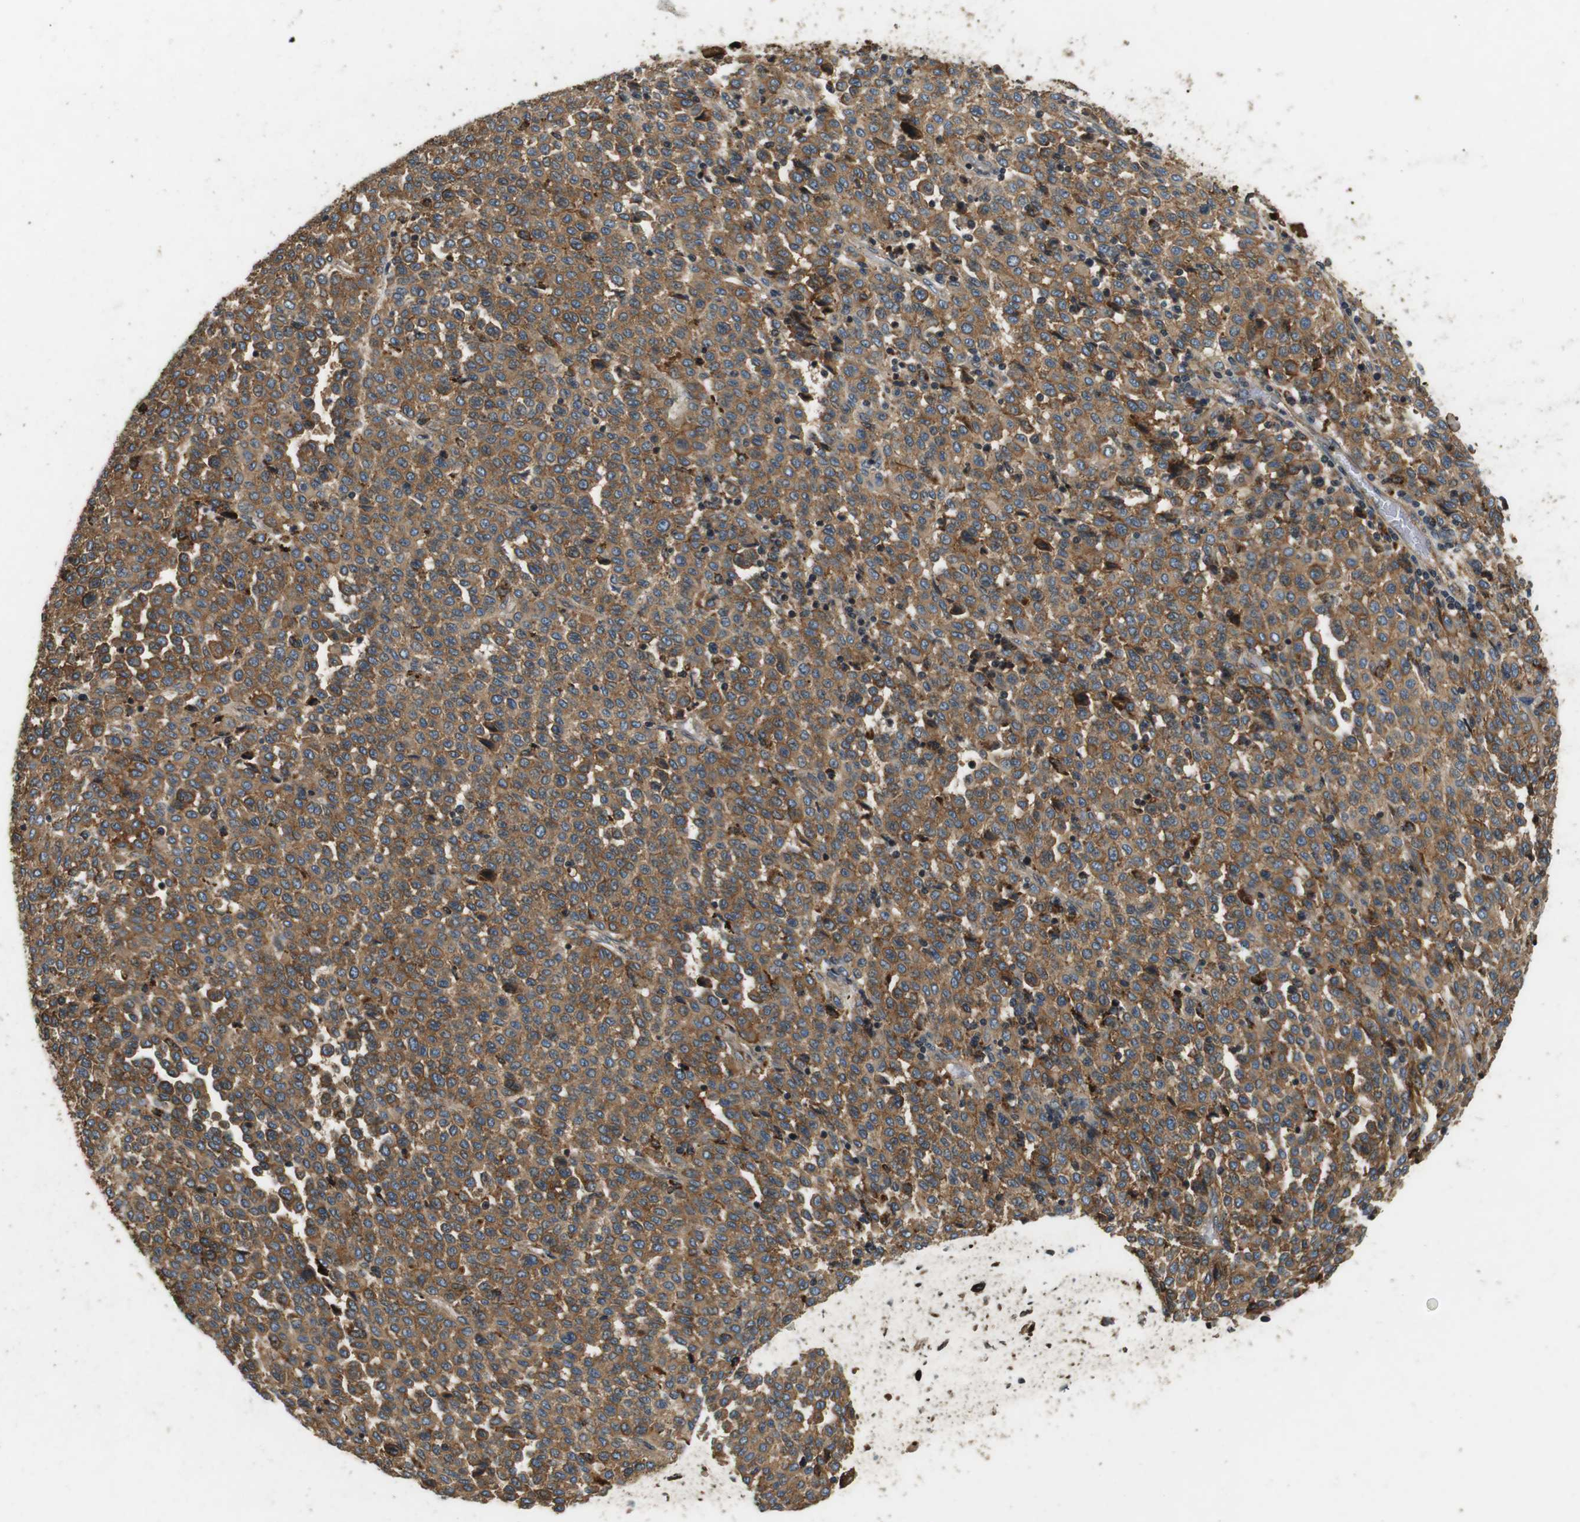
{"staining": {"intensity": "moderate", "quantity": ">75%", "location": "cytoplasmic/membranous"}, "tissue": "melanoma", "cell_type": "Tumor cells", "image_type": "cancer", "snomed": [{"axis": "morphology", "description": "Malignant melanoma, Metastatic site"}, {"axis": "topography", "description": "Pancreas"}], "caption": "Tumor cells reveal medium levels of moderate cytoplasmic/membranous positivity in approximately >75% of cells in melanoma.", "gene": "TXNRD1", "patient": {"sex": "female", "age": 30}}